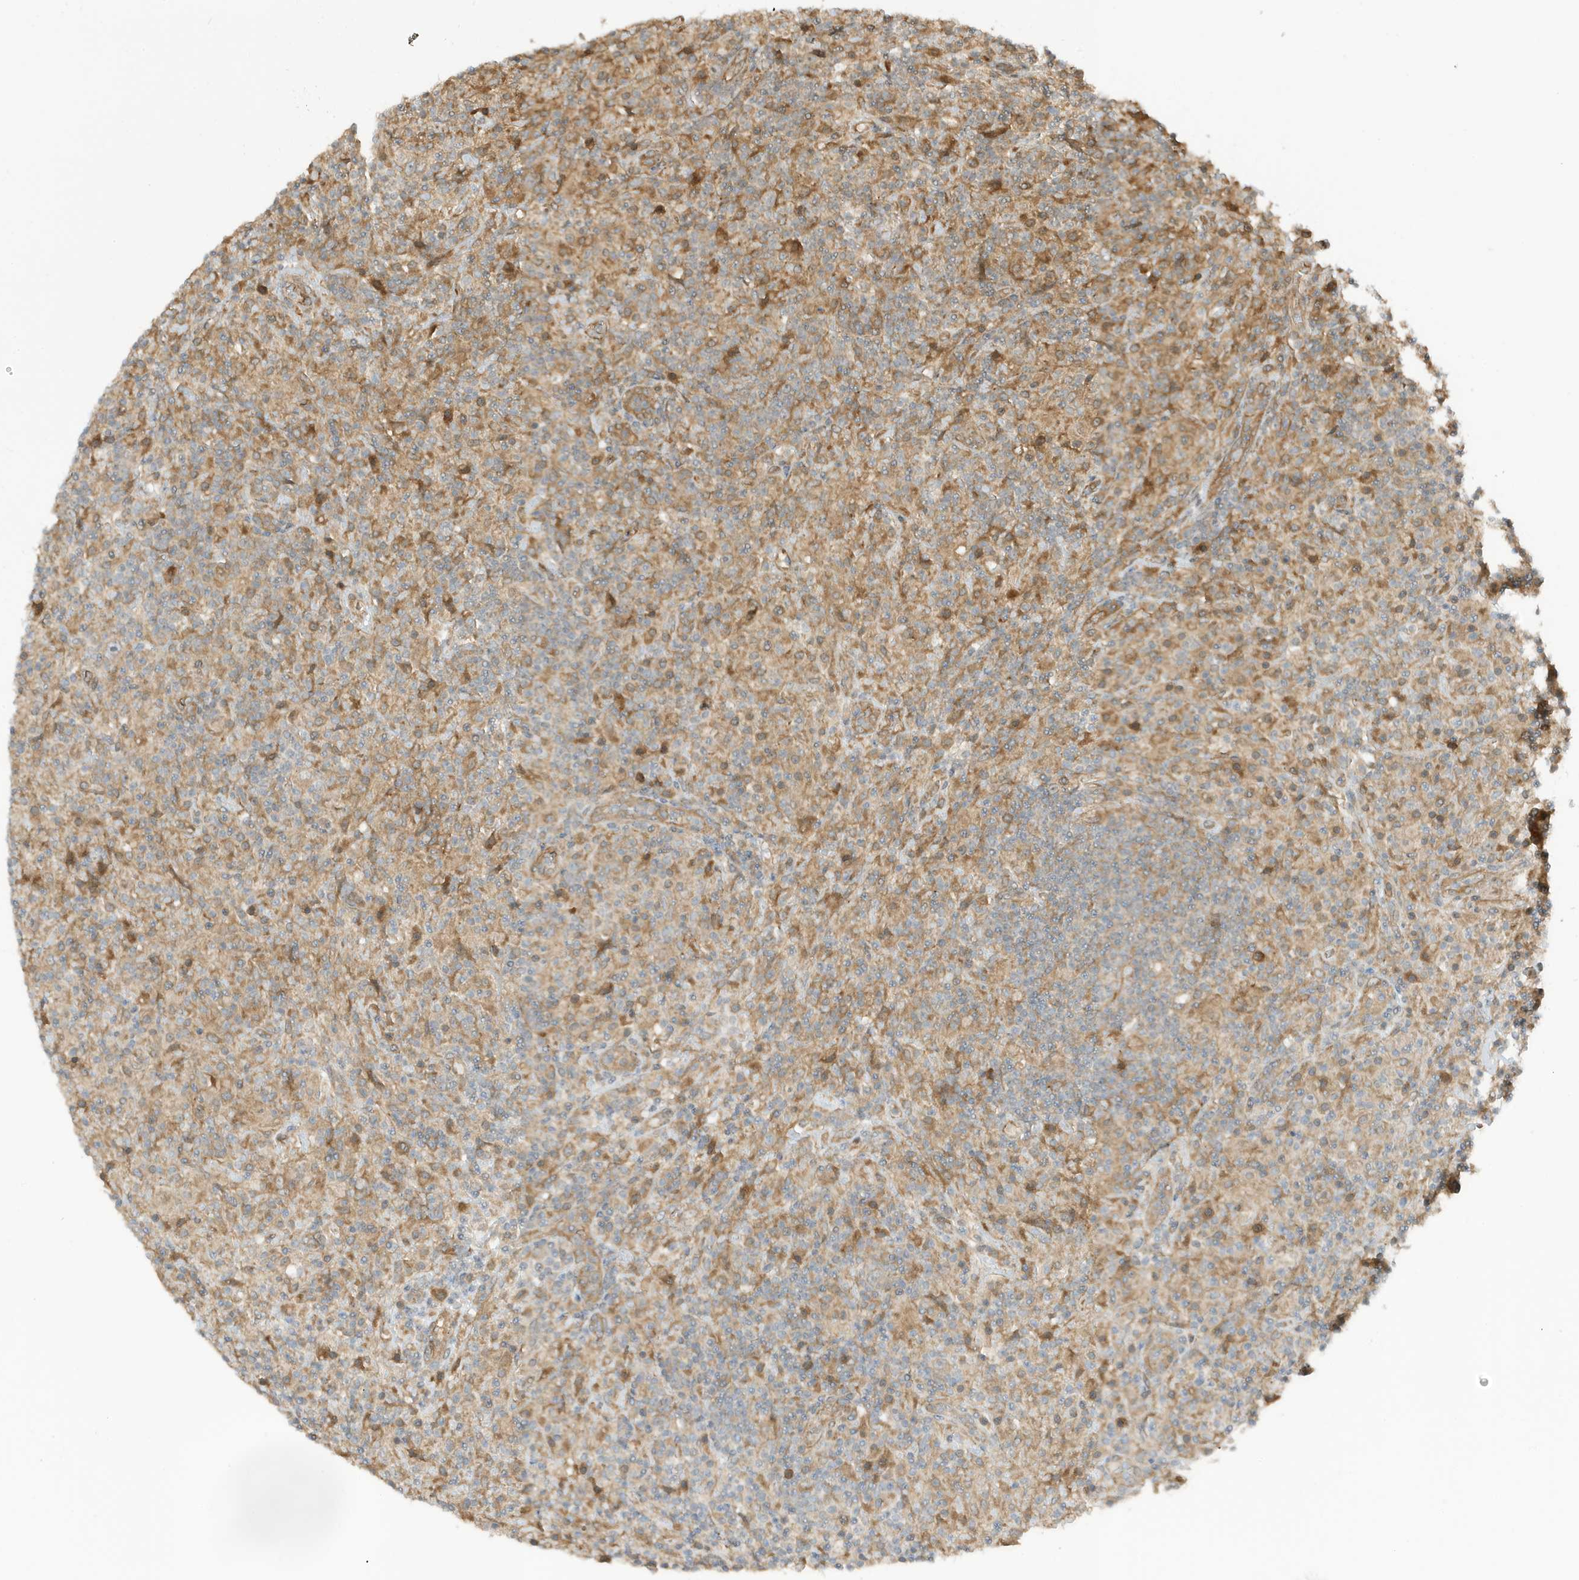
{"staining": {"intensity": "weak", "quantity": ">75%", "location": "cytoplasmic/membranous"}, "tissue": "lymphoma", "cell_type": "Tumor cells", "image_type": "cancer", "snomed": [{"axis": "morphology", "description": "Hodgkin's disease, NOS"}, {"axis": "topography", "description": "Lymph node"}], "caption": "The micrograph reveals immunohistochemical staining of Hodgkin's disease. There is weak cytoplasmic/membranous expression is appreciated in approximately >75% of tumor cells. The protein is stained brown, and the nuclei are stained in blue (DAB (3,3'-diaminobenzidine) IHC with brightfield microscopy, high magnification).", "gene": "CDC42EP3", "patient": {"sex": "male", "age": 70}}